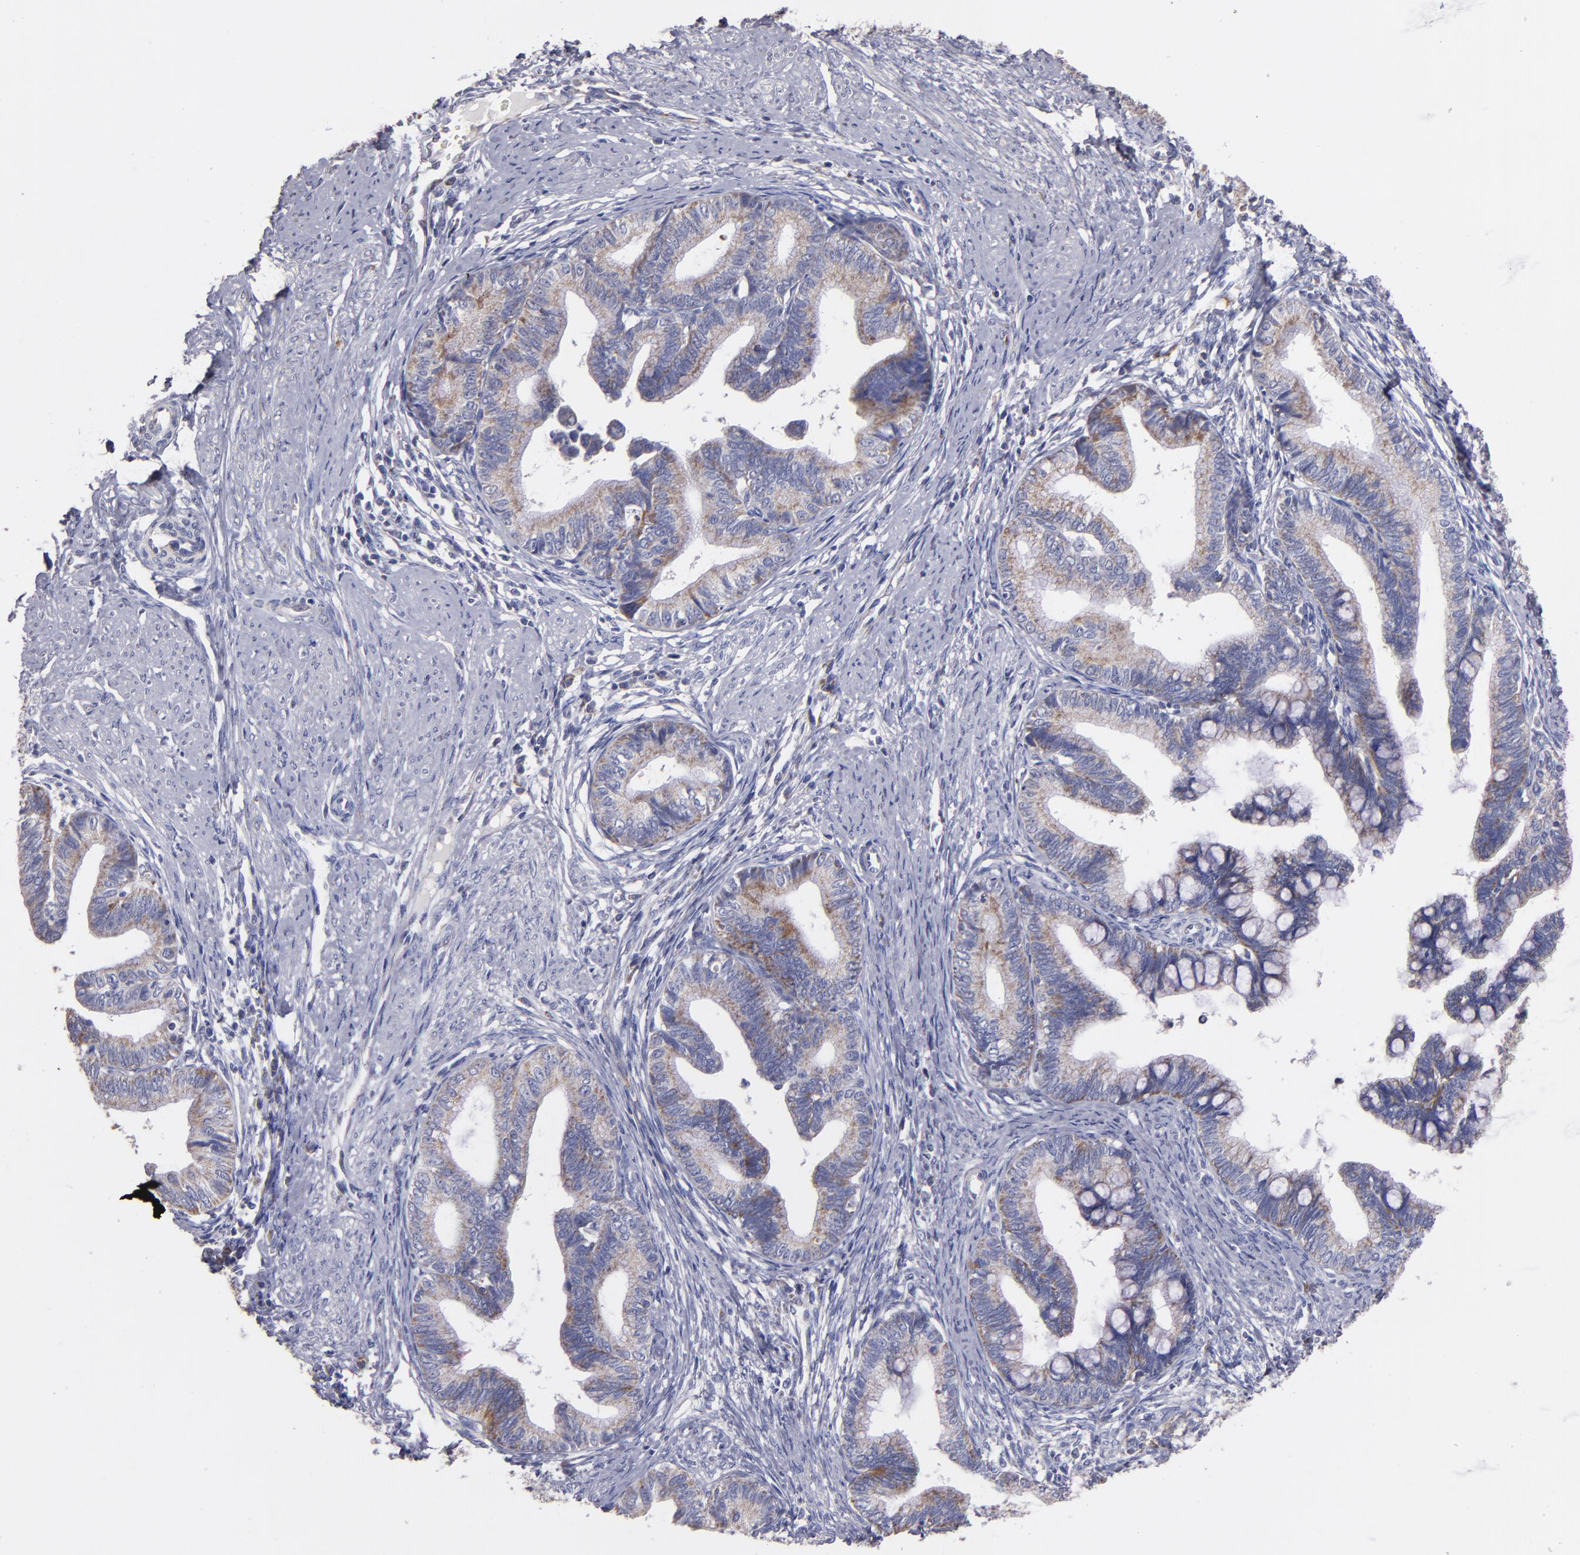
{"staining": {"intensity": "weak", "quantity": ">75%", "location": "cytoplasmic/membranous"}, "tissue": "cervical cancer", "cell_type": "Tumor cells", "image_type": "cancer", "snomed": [{"axis": "morphology", "description": "Adenocarcinoma, NOS"}, {"axis": "topography", "description": "Cervix"}], "caption": "The image demonstrates immunohistochemical staining of cervical adenocarcinoma. There is weak cytoplasmic/membranous expression is present in about >75% of tumor cells. Using DAB (3,3'-diaminobenzidine) (brown) and hematoxylin (blue) stains, captured at high magnification using brightfield microscopy.", "gene": "CLTA", "patient": {"sex": "female", "age": 36}}